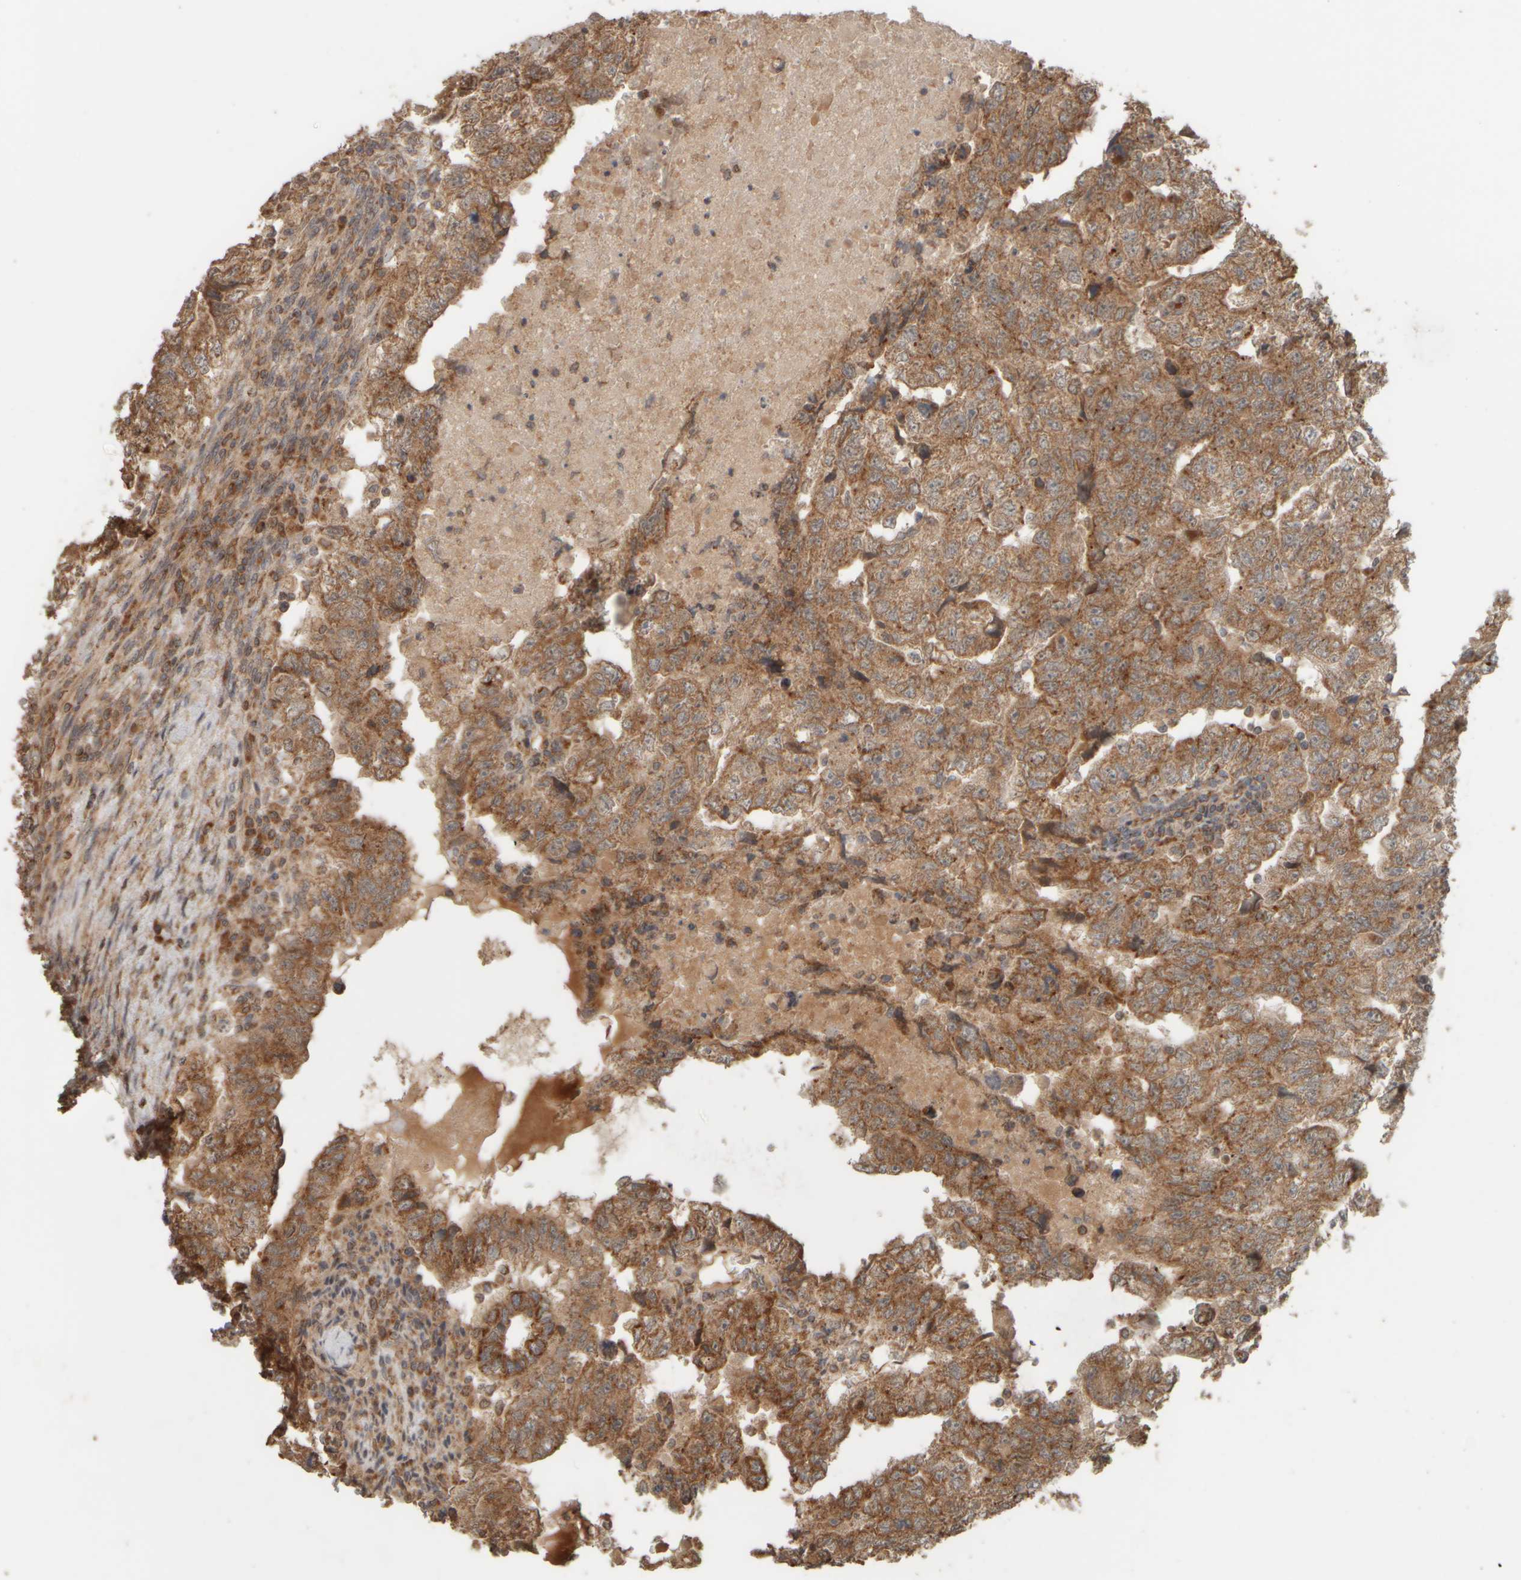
{"staining": {"intensity": "moderate", "quantity": ">75%", "location": "cytoplasmic/membranous"}, "tissue": "testis cancer", "cell_type": "Tumor cells", "image_type": "cancer", "snomed": [{"axis": "morphology", "description": "Carcinoma, Embryonal, NOS"}, {"axis": "topography", "description": "Testis"}], "caption": "This micrograph displays immunohistochemistry (IHC) staining of testis cancer, with medium moderate cytoplasmic/membranous staining in approximately >75% of tumor cells.", "gene": "EIF2B3", "patient": {"sex": "male", "age": 36}}